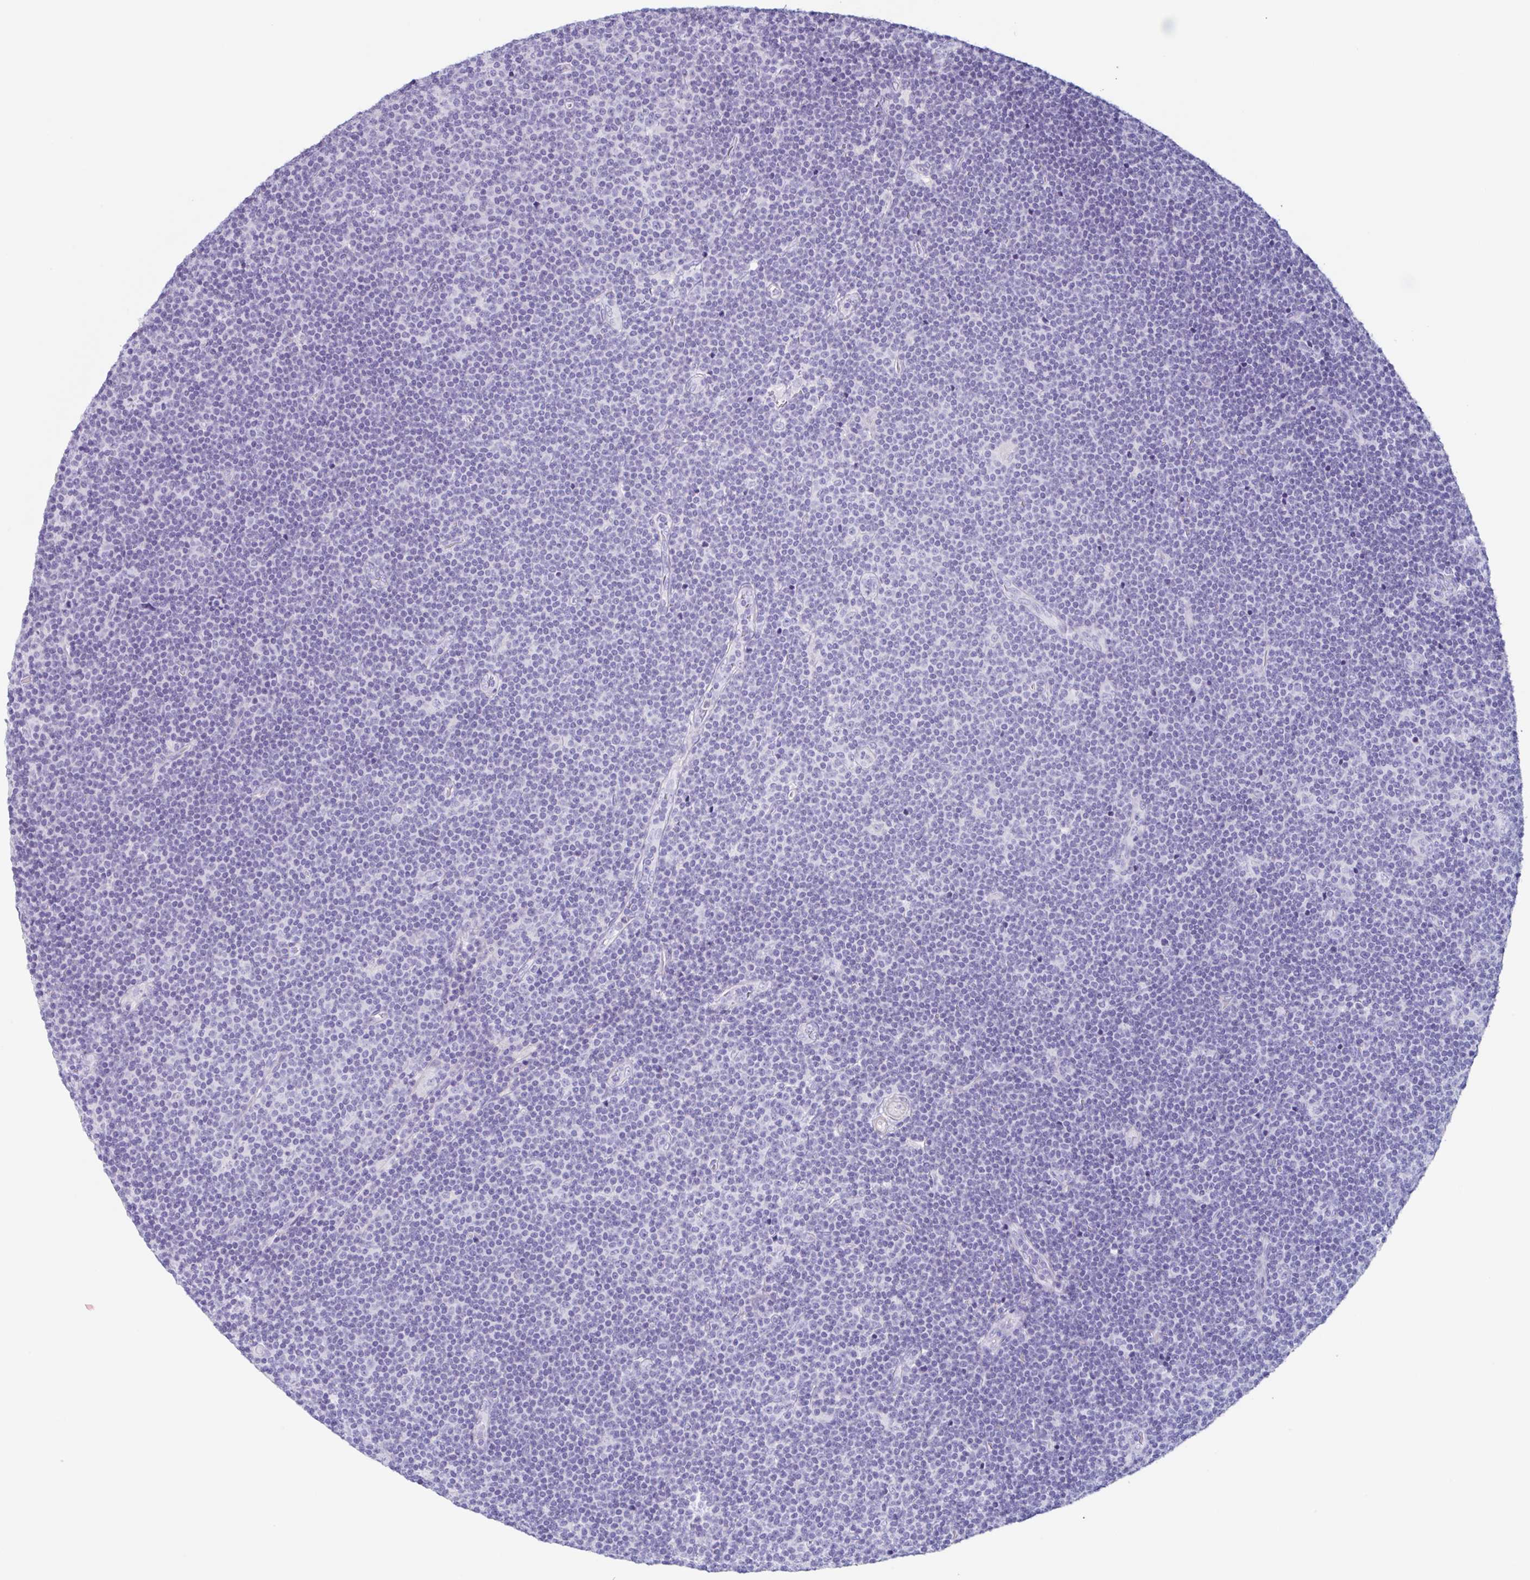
{"staining": {"intensity": "negative", "quantity": "none", "location": "none"}, "tissue": "lymphoma", "cell_type": "Tumor cells", "image_type": "cancer", "snomed": [{"axis": "morphology", "description": "Malignant lymphoma, non-Hodgkin's type, Low grade"}, {"axis": "topography", "description": "Lymph node"}], "caption": "Micrograph shows no significant protein expression in tumor cells of malignant lymphoma, non-Hodgkin's type (low-grade).", "gene": "TAS2R41", "patient": {"sex": "male", "age": 48}}